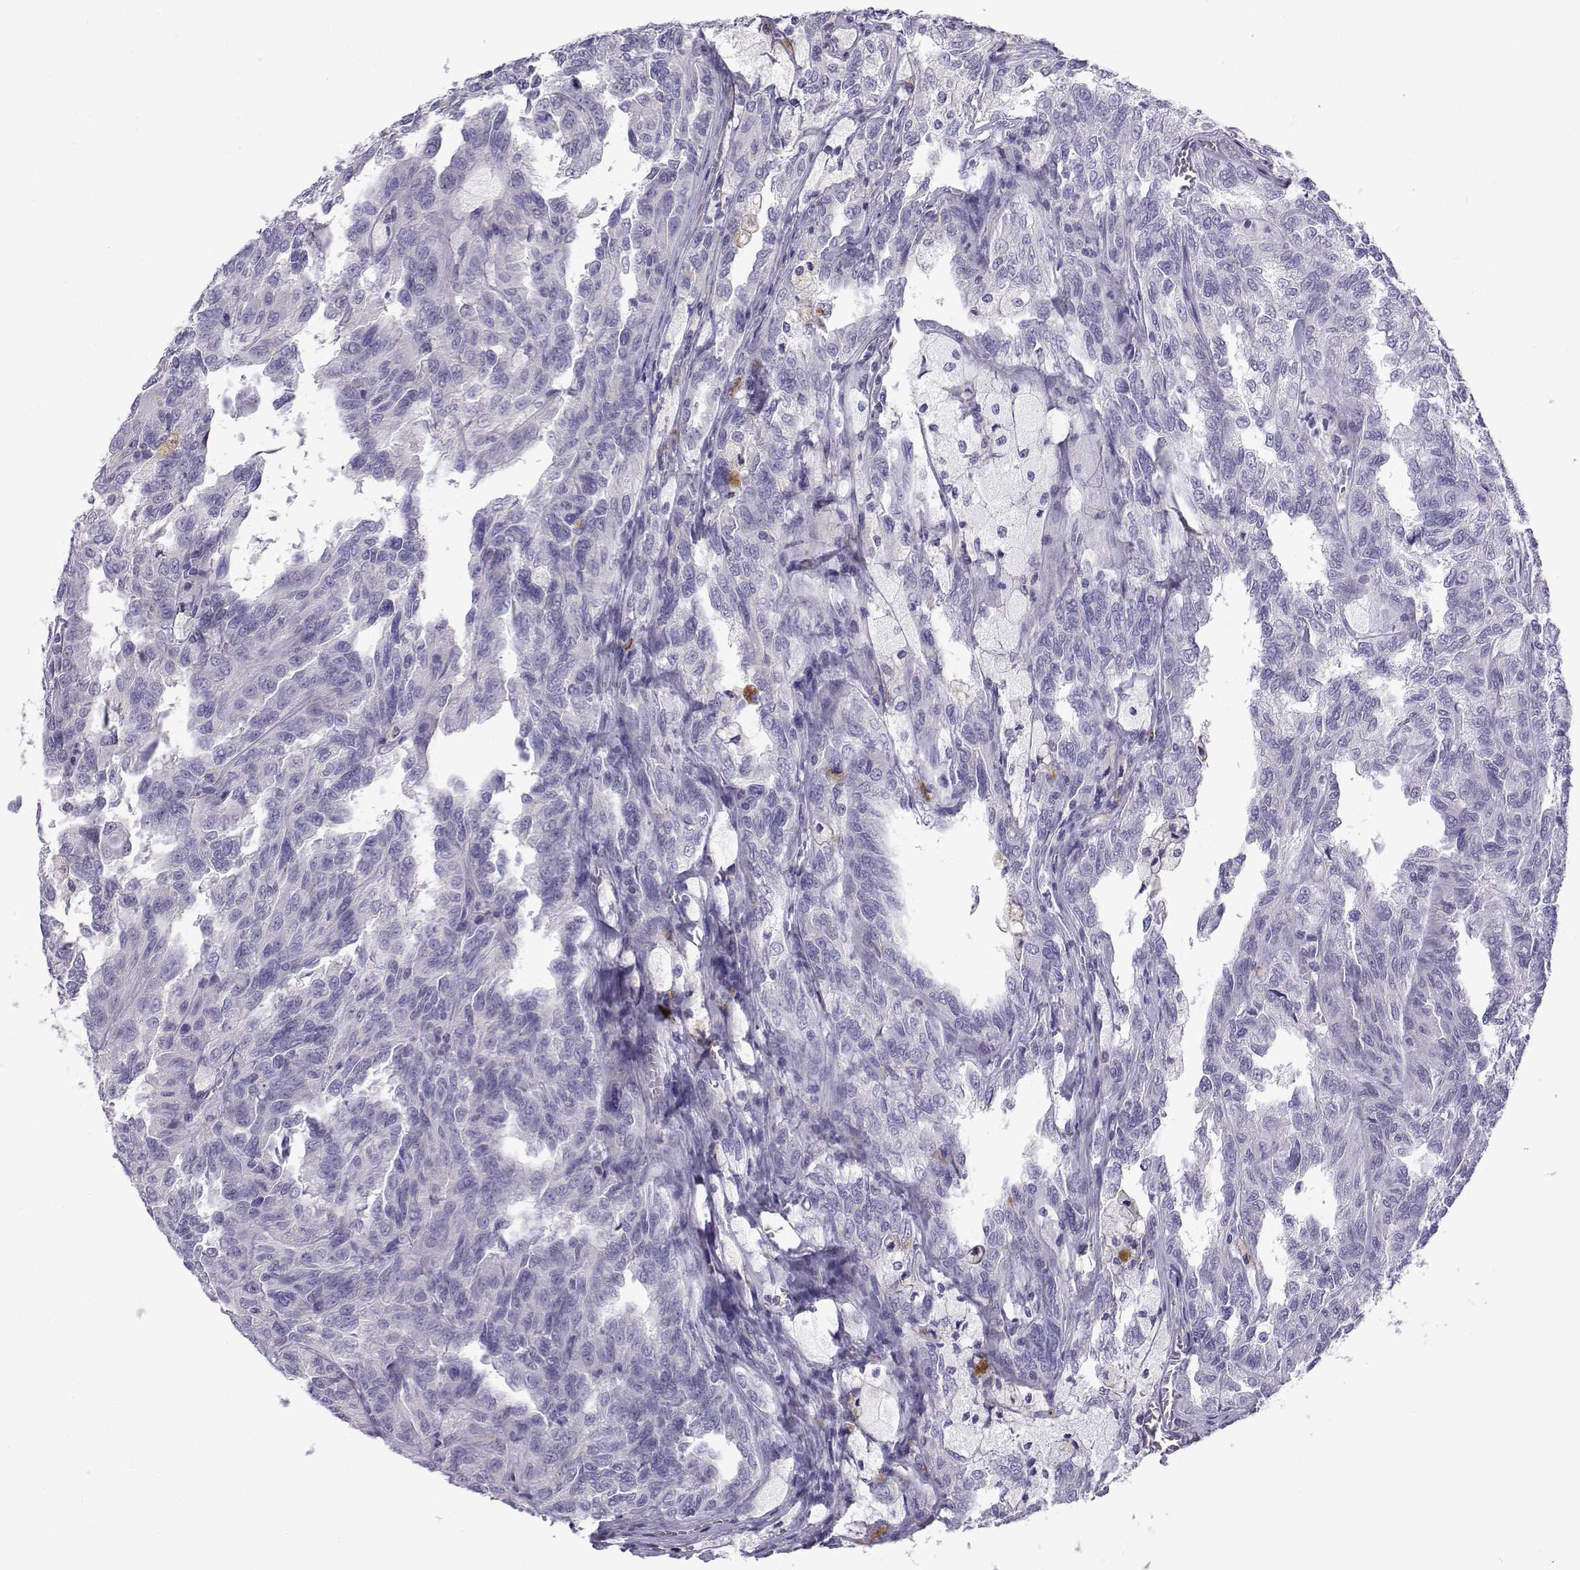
{"staining": {"intensity": "negative", "quantity": "none", "location": "none"}, "tissue": "renal cancer", "cell_type": "Tumor cells", "image_type": "cancer", "snomed": [{"axis": "morphology", "description": "Adenocarcinoma, NOS"}, {"axis": "topography", "description": "Kidney"}], "caption": "This is a photomicrograph of immunohistochemistry (IHC) staining of adenocarcinoma (renal), which shows no staining in tumor cells.", "gene": "CFAP70", "patient": {"sex": "male", "age": 79}}